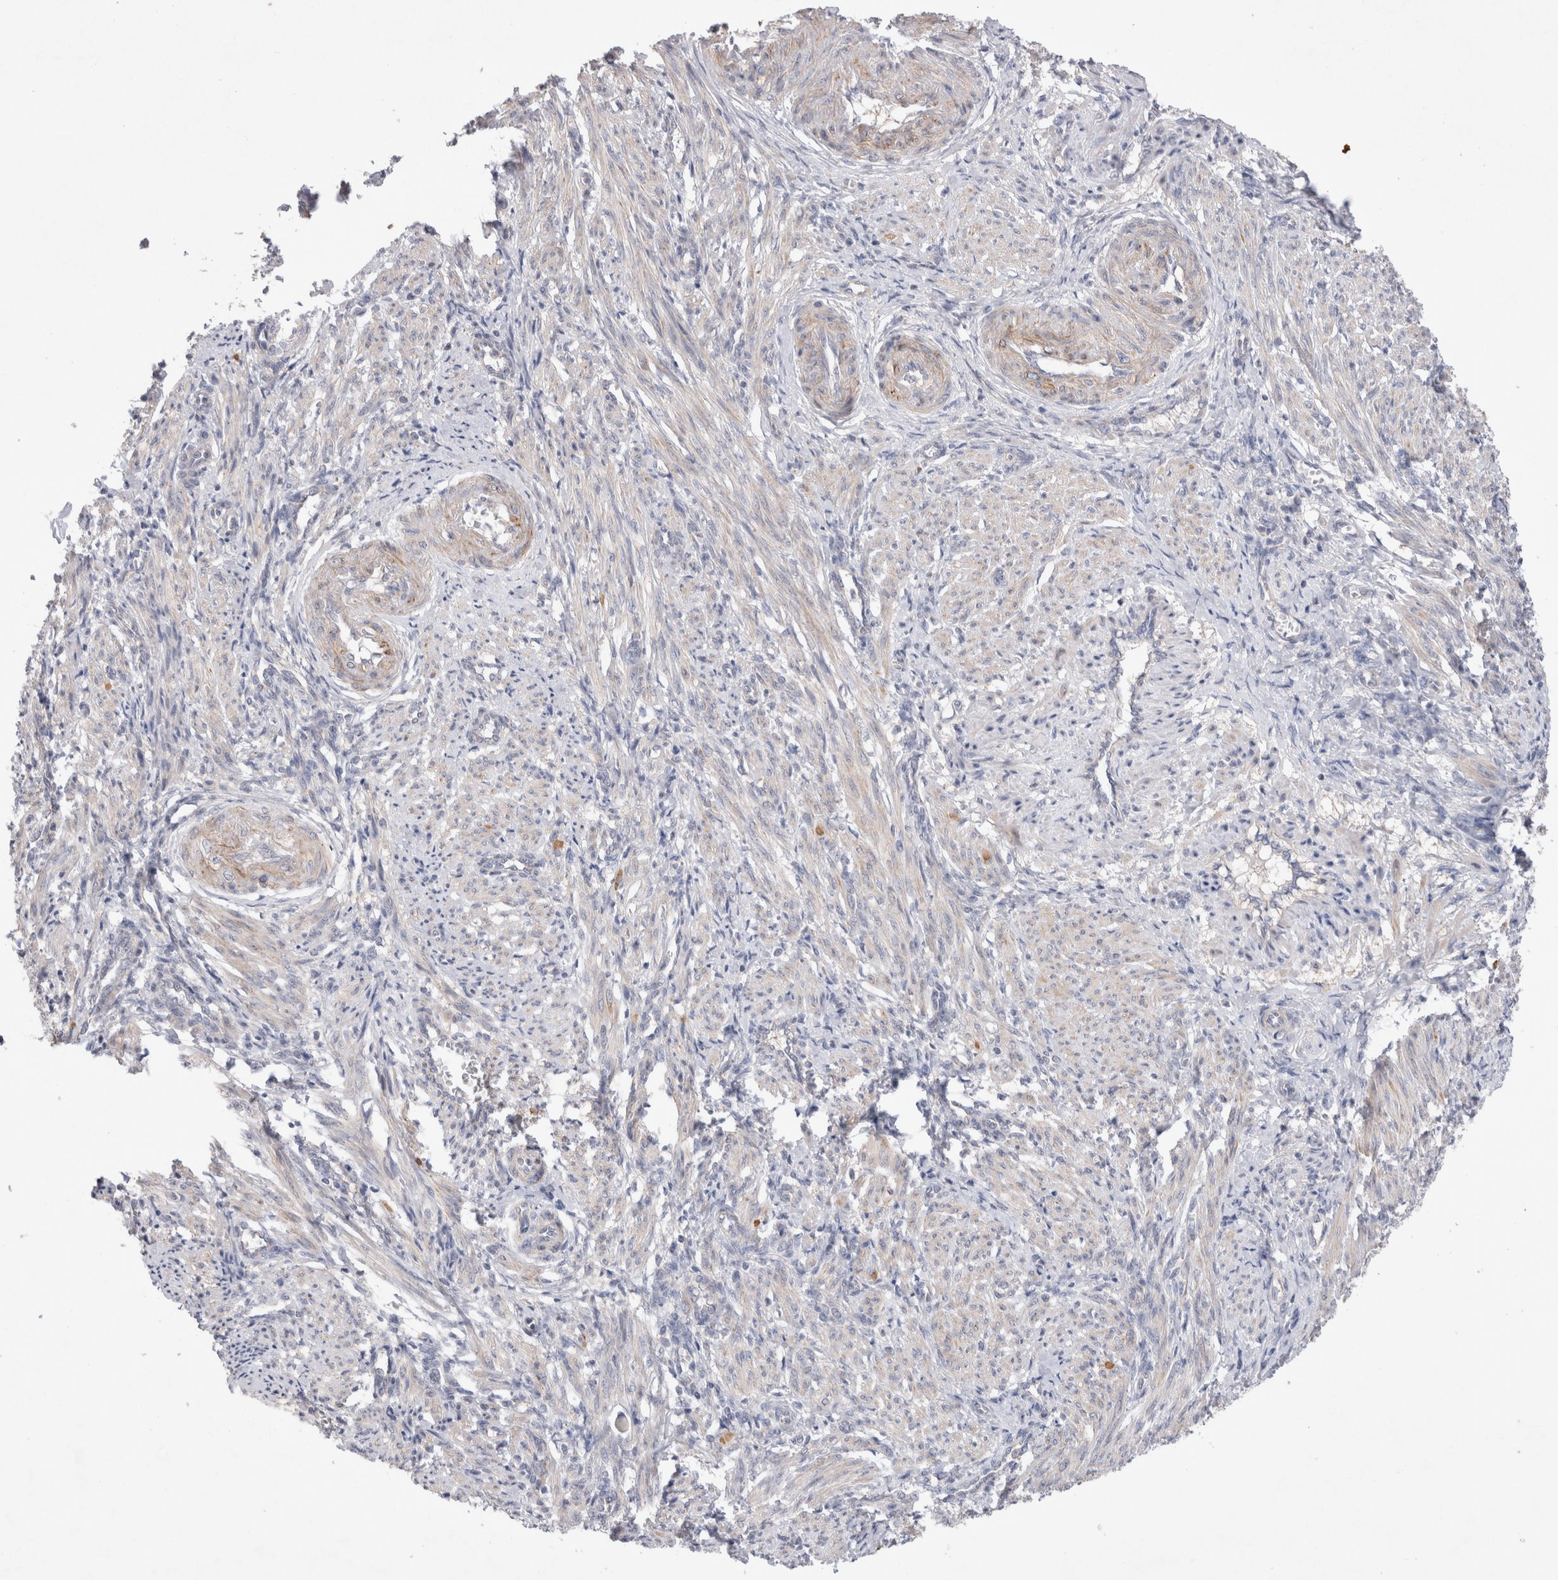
{"staining": {"intensity": "negative", "quantity": "none", "location": "none"}, "tissue": "smooth muscle", "cell_type": "Smooth muscle cells", "image_type": "normal", "snomed": [{"axis": "morphology", "description": "Normal tissue, NOS"}, {"axis": "topography", "description": "Endometrium"}], "caption": "Protein analysis of benign smooth muscle exhibits no significant staining in smooth muscle cells. (DAB (3,3'-diaminobenzidine) IHC visualized using brightfield microscopy, high magnification).", "gene": "IFT74", "patient": {"sex": "female", "age": 33}}